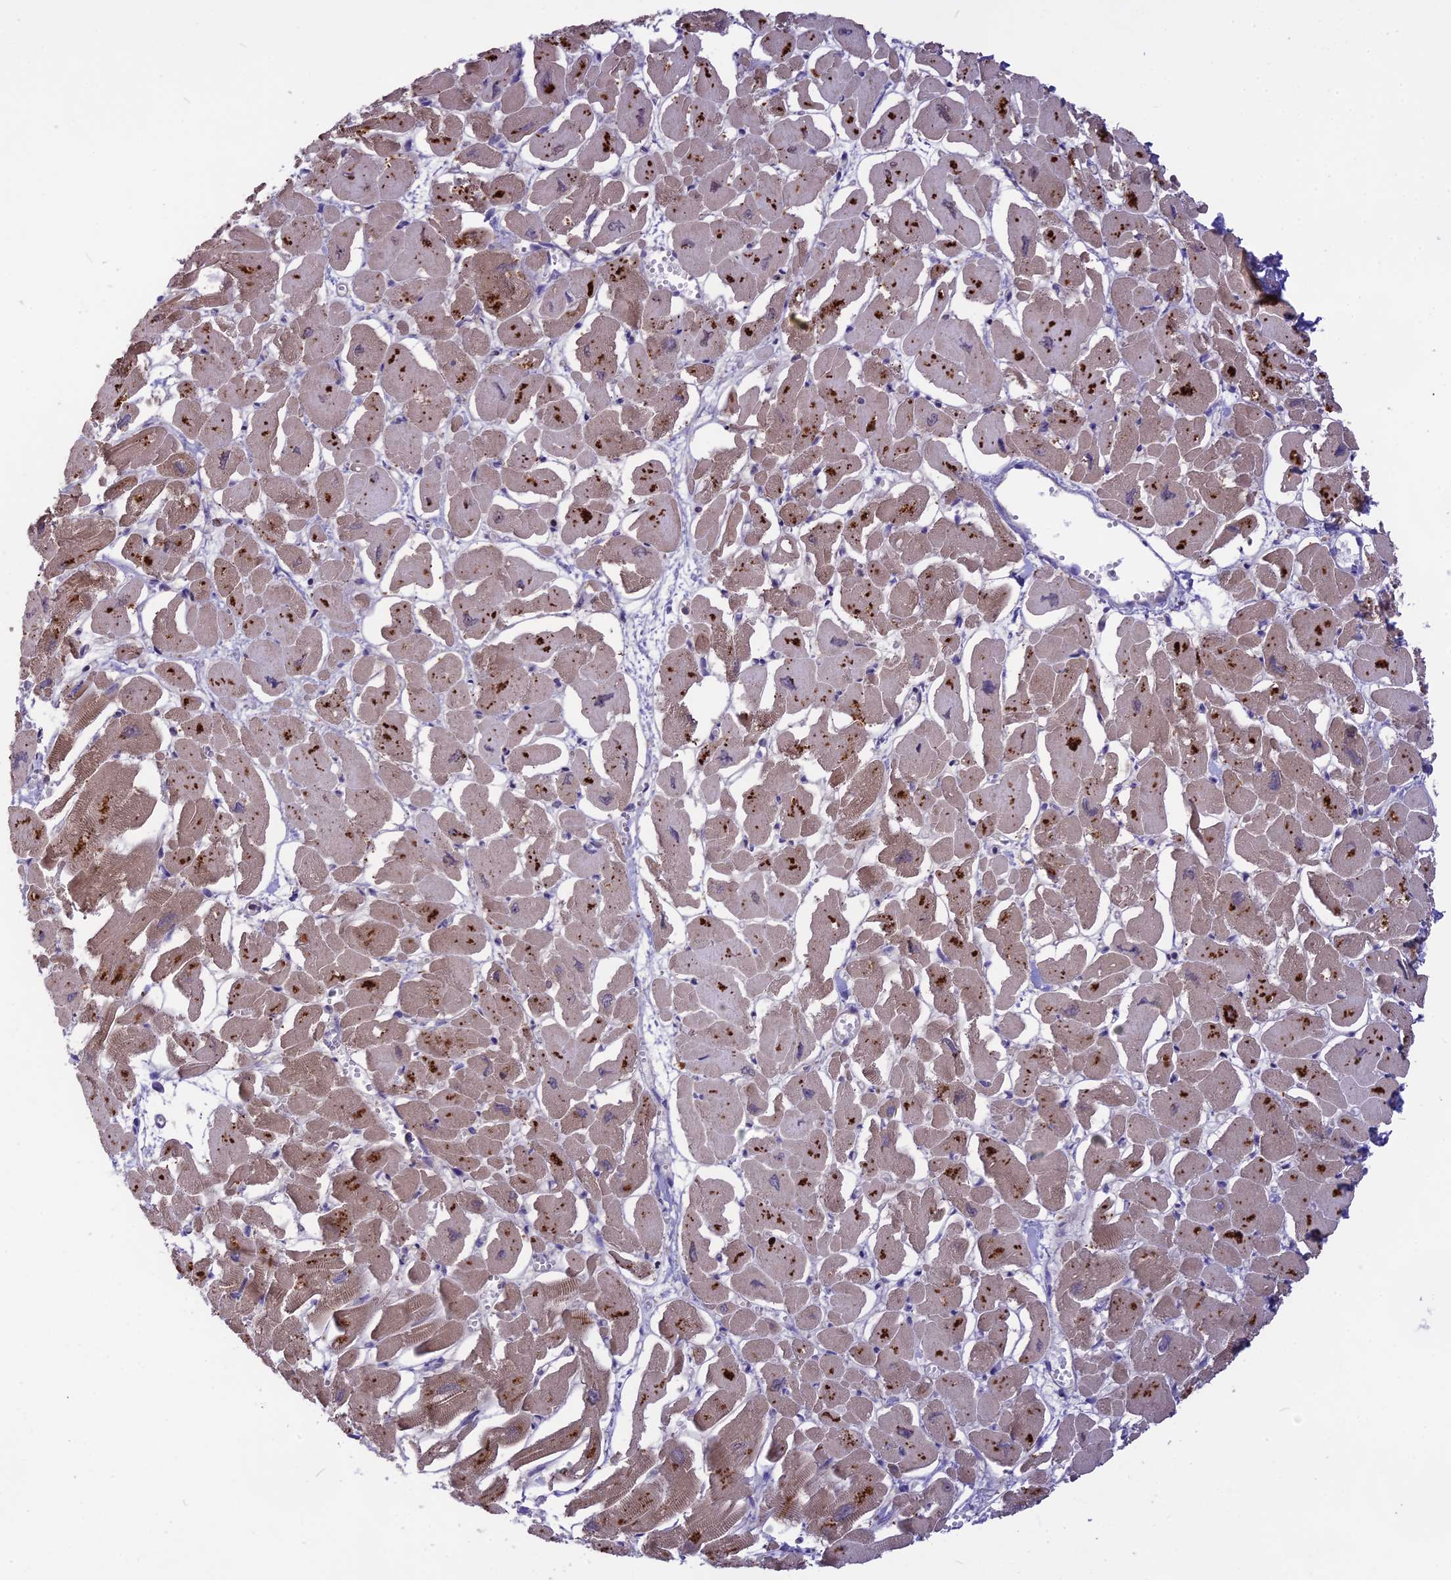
{"staining": {"intensity": "moderate", "quantity": "25%-75%", "location": "cytoplasmic/membranous"}, "tissue": "heart muscle", "cell_type": "Cardiomyocytes", "image_type": "normal", "snomed": [{"axis": "morphology", "description": "Normal tissue, NOS"}, {"axis": "topography", "description": "Heart"}], "caption": "This histopathology image exhibits benign heart muscle stained with immunohistochemistry to label a protein in brown. The cytoplasmic/membranous of cardiomyocytes show moderate positivity for the protein. Nuclei are counter-stained blue.", "gene": "NUDT8", "patient": {"sex": "male", "age": 54}}